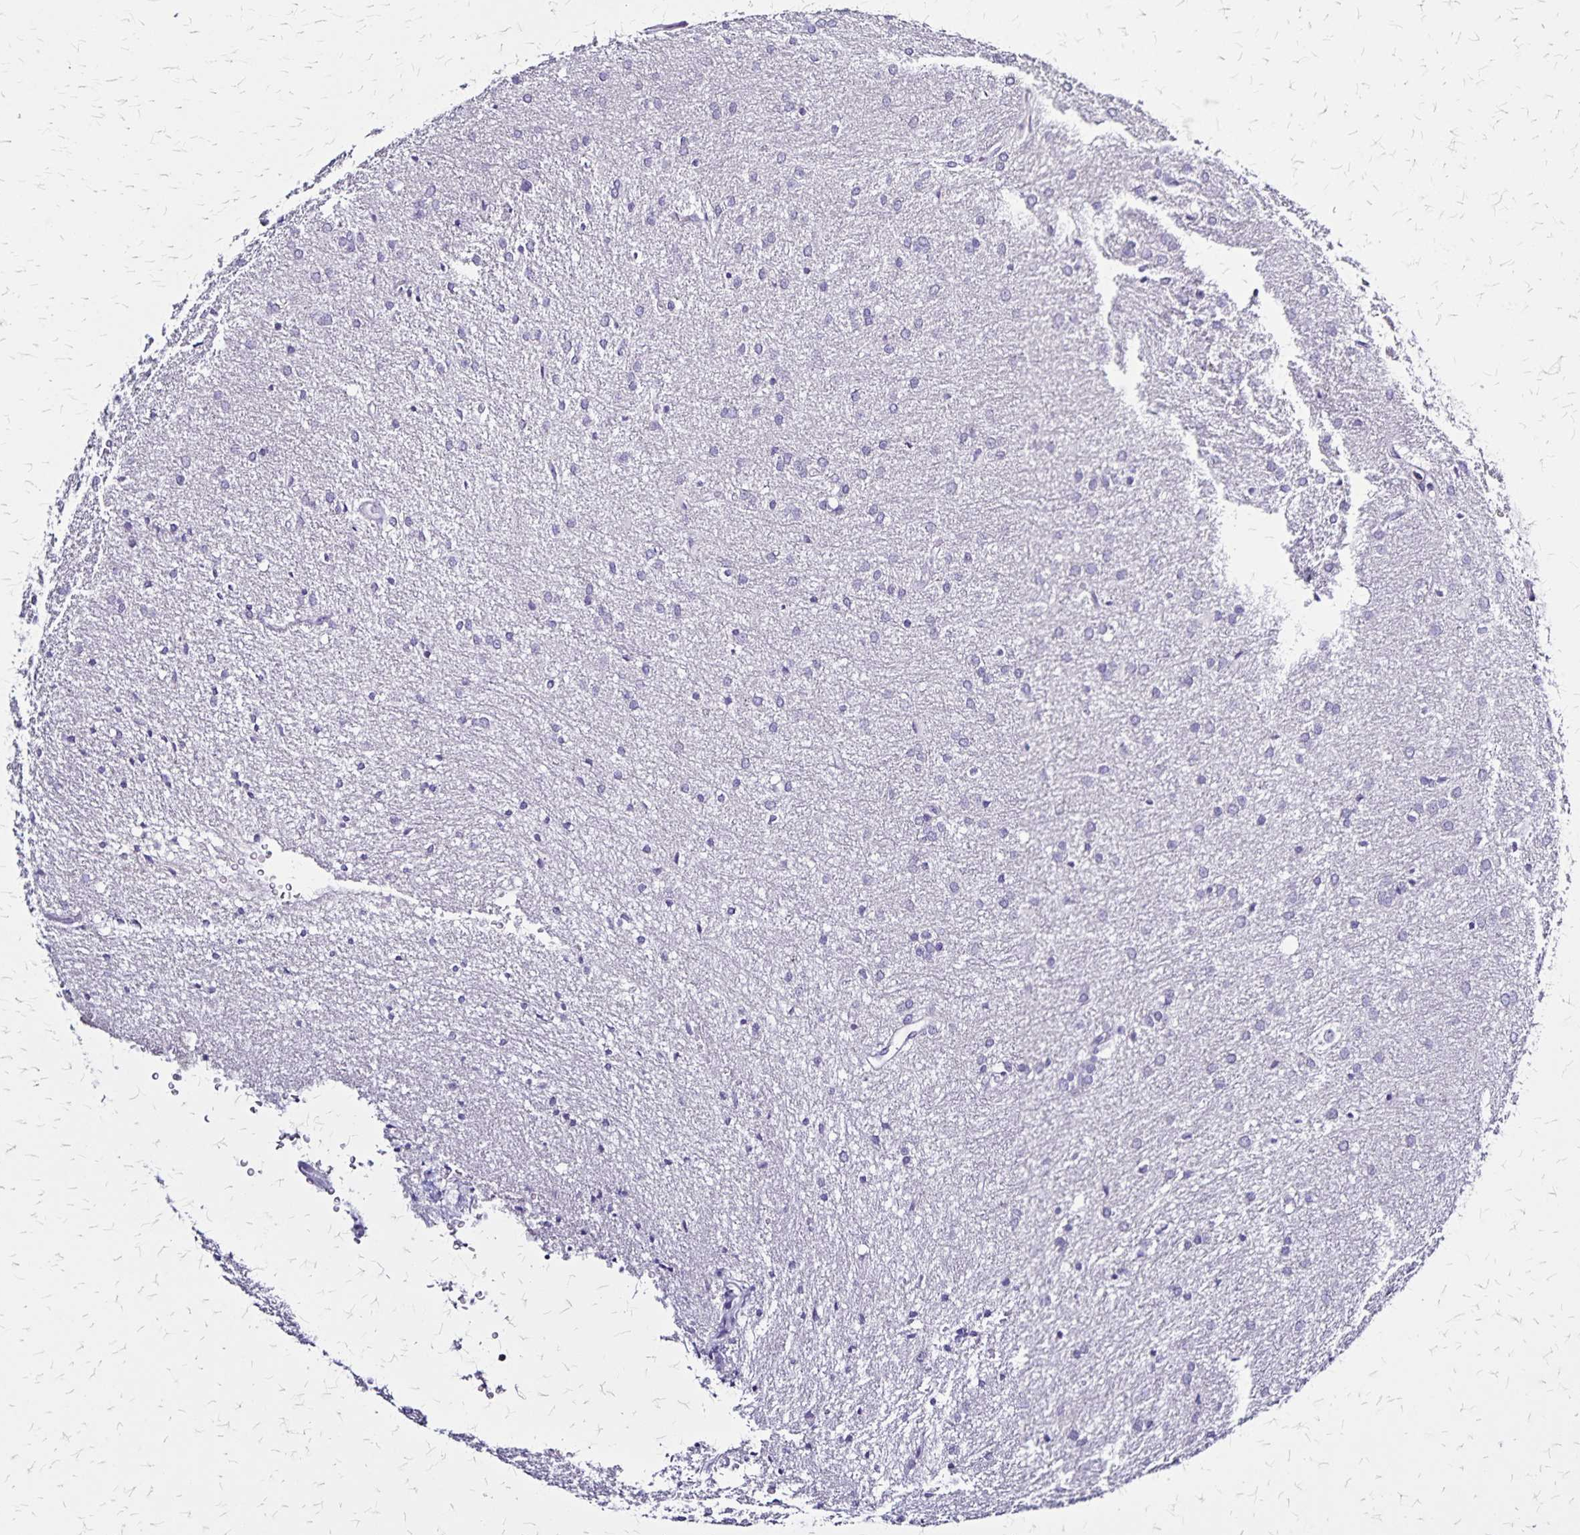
{"staining": {"intensity": "negative", "quantity": "none", "location": "none"}, "tissue": "glioma", "cell_type": "Tumor cells", "image_type": "cancer", "snomed": [{"axis": "morphology", "description": "Glioma, malignant, Low grade"}, {"axis": "topography", "description": "Brain"}], "caption": "Tumor cells show no significant protein expression in glioma. (DAB (3,3'-diaminobenzidine) immunohistochemistry (IHC), high magnification).", "gene": "PLXNA4", "patient": {"sex": "female", "age": 32}}